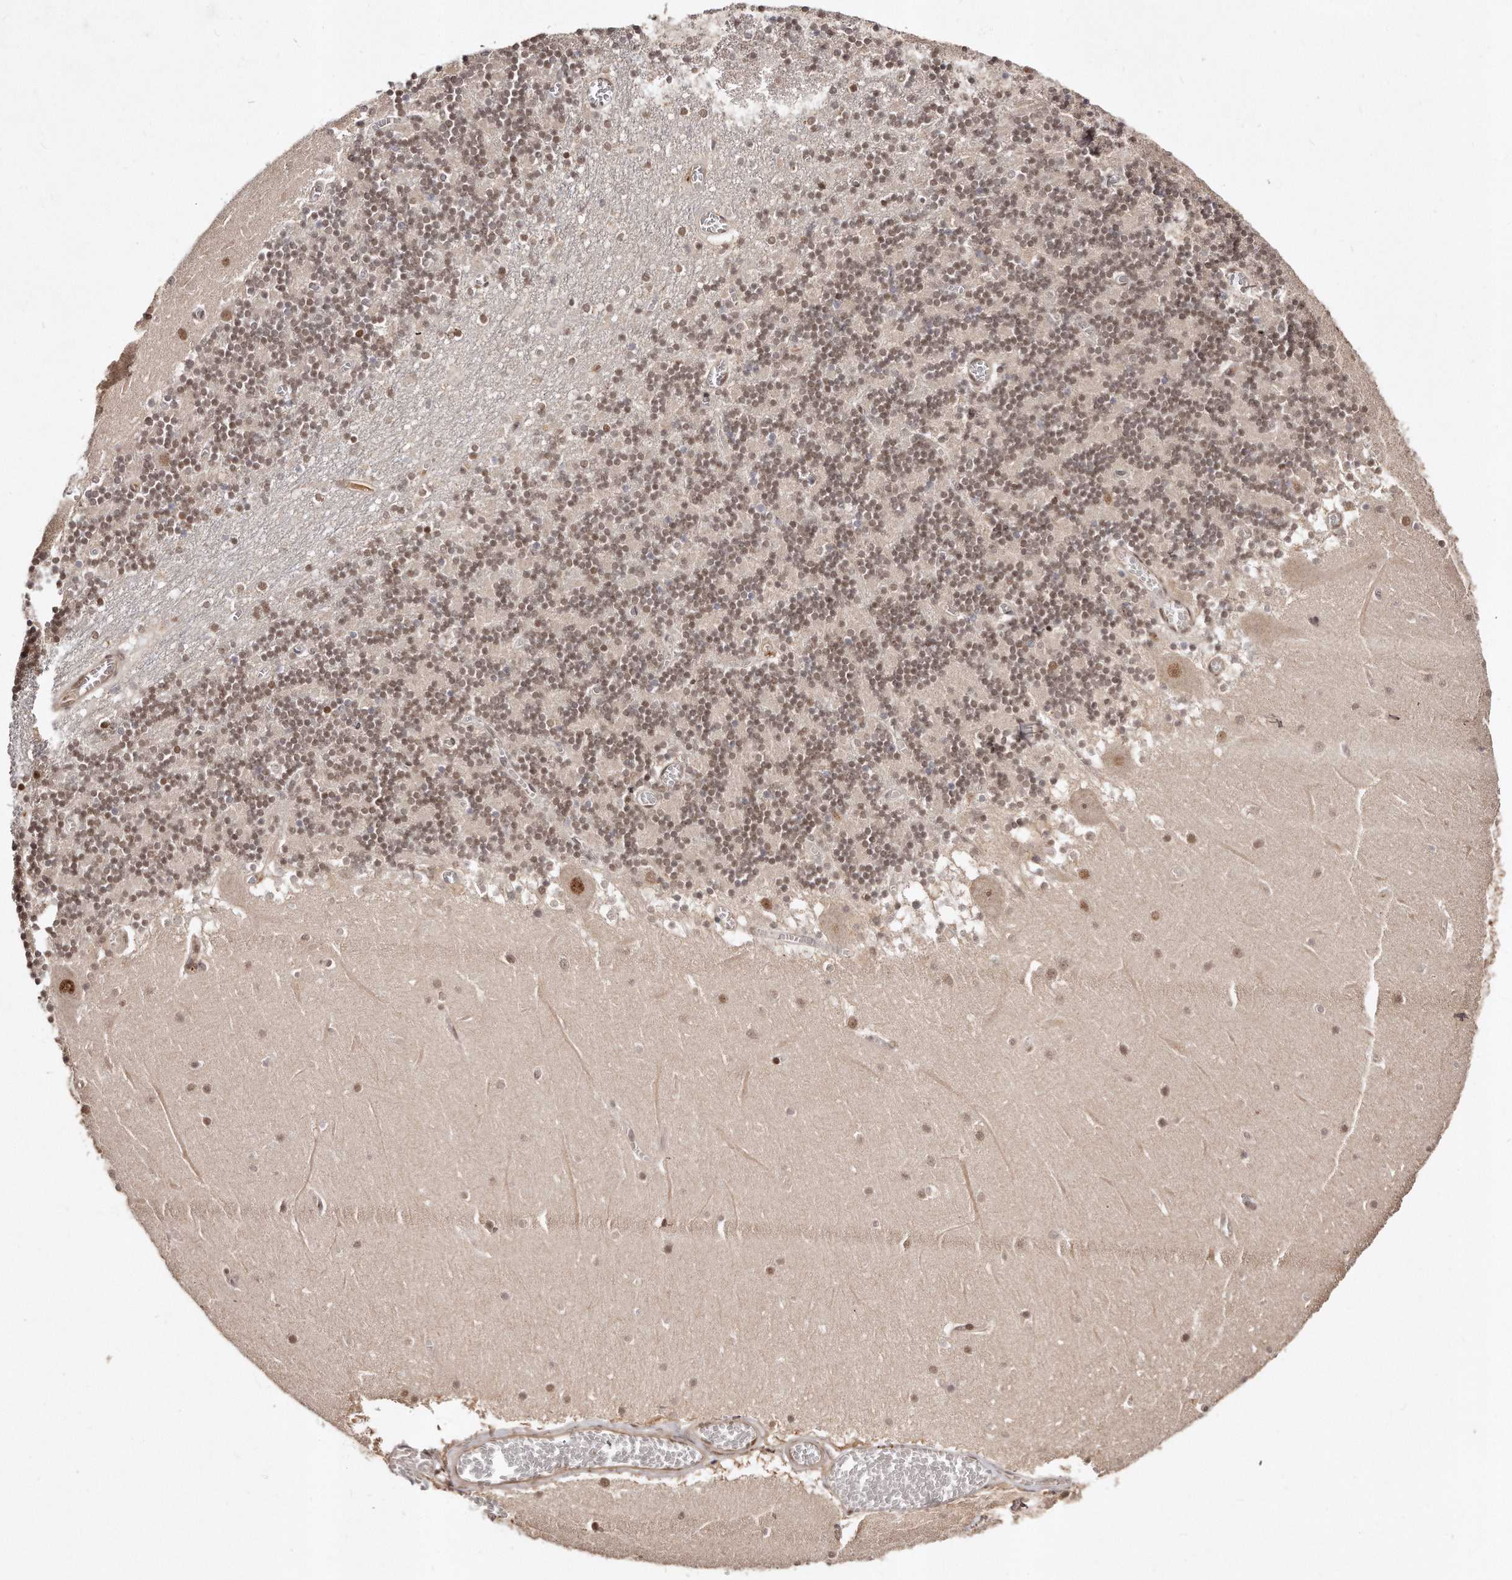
{"staining": {"intensity": "moderate", "quantity": ">75%", "location": "nuclear"}, "tissue": "cerebellum", "cell_type": "Cells in granular layer", "image_type": "normal", "snomed": [{"axis": "morphology", "description": "Normal tissue, NOS"}, {"axis": "topography", "description": "Cerebellum"}], "caption": "High-power microscopy captured an immunohistochemistry (IHC) micrograph of normal cerebellum, revealing moderate nuclear positivity in about >75% of cells in granular layer.", "gene": "SOX4", "patient": {"sex": "female", "age": 28}}